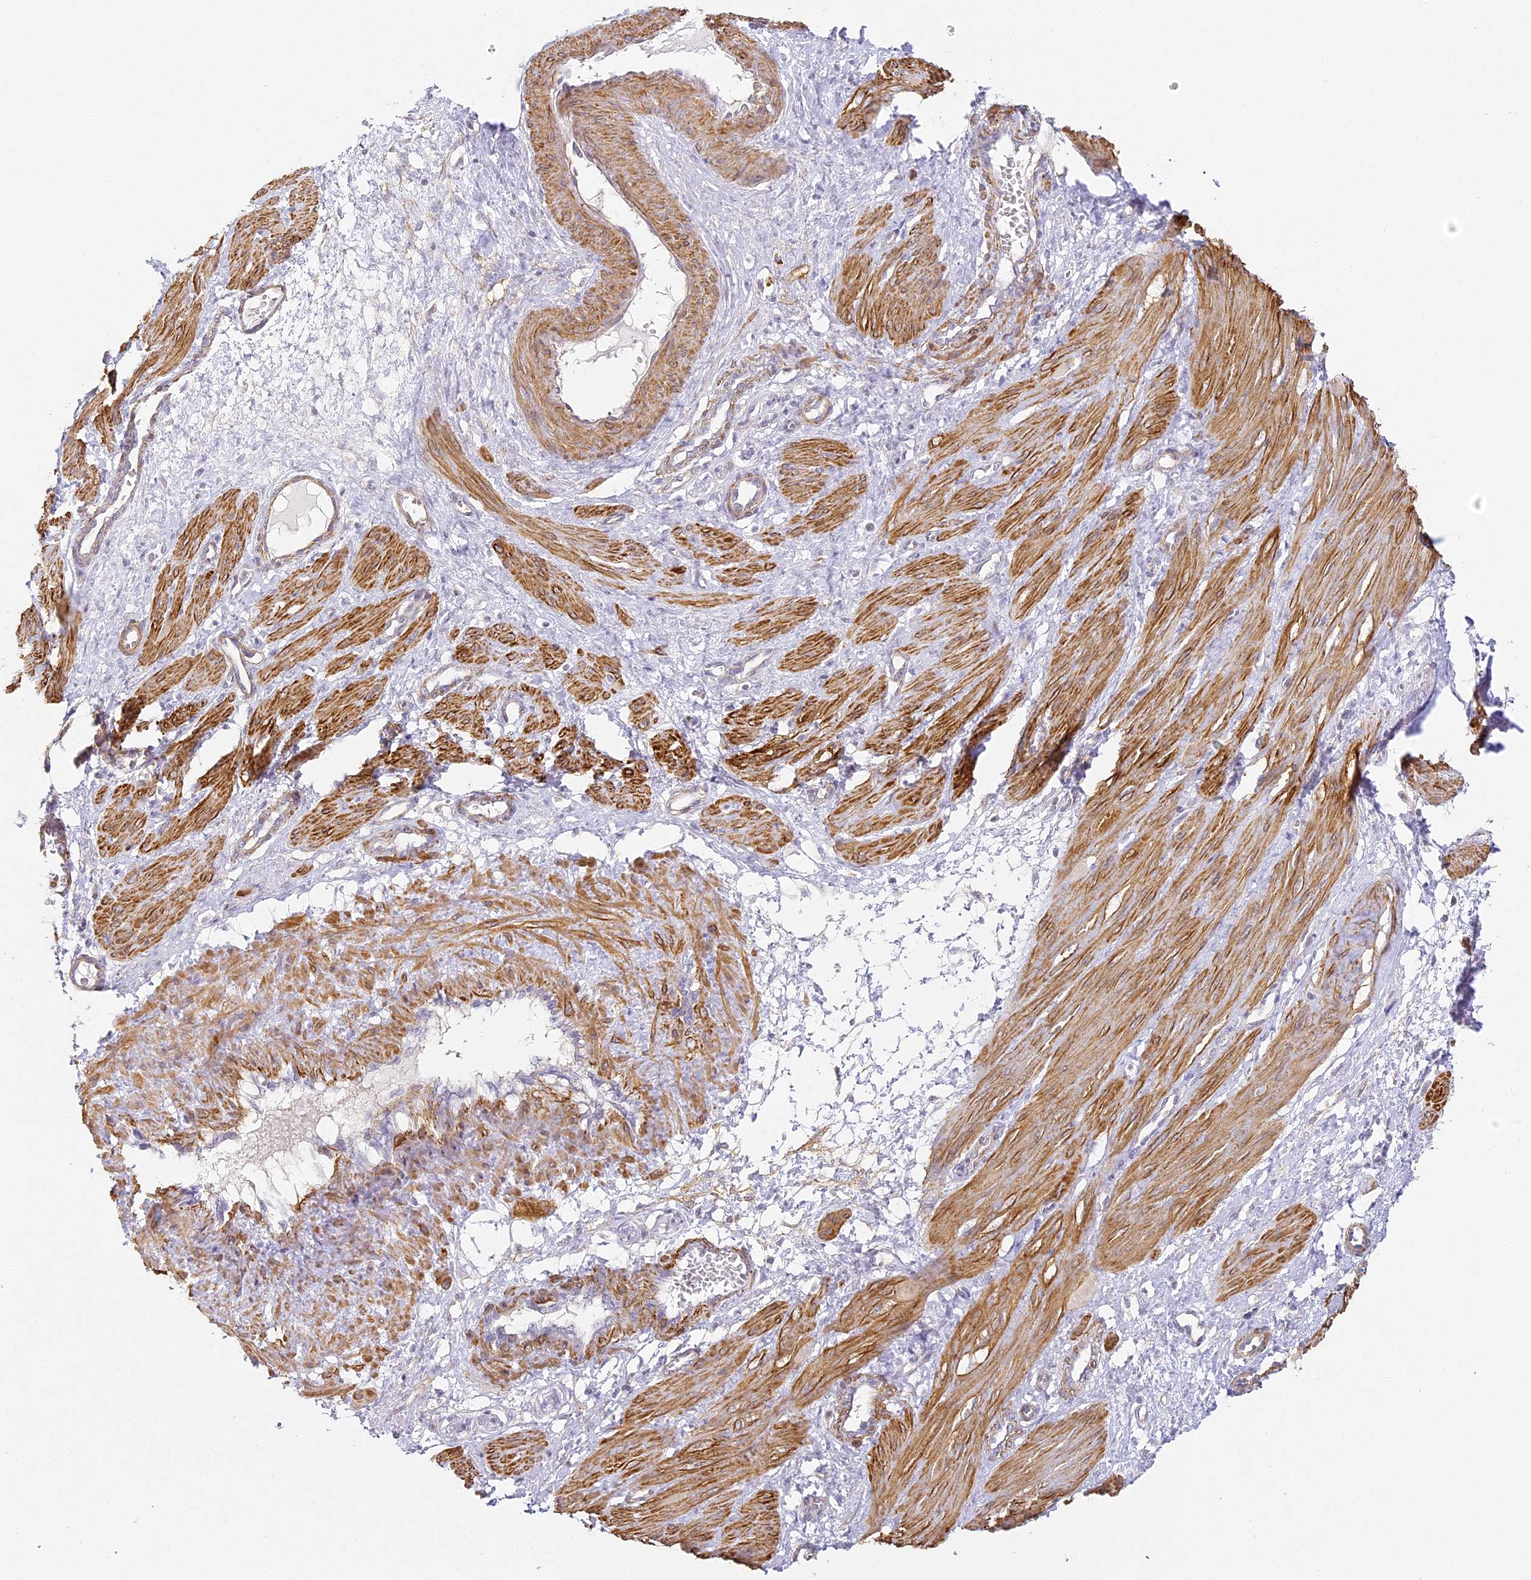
{"staining": {"intensity": "moderate", "quantity": ">75%", "location": "cytoplasmic/membranous"}, "tissue": "smooth muscle", "cell_type": "Smooth muscle cells", "image_type": "normal", "snomed": [{"axis": "morphology", "description": "Normal tissue, NOS"}, {"axis": "topography", "description": "Endometrium"}], "caption": "Human smooth muscle stained with a brown dye demonstrates moderate cytoplasmic/membranous positive expression in about >75% of smooth muscle cells.", "gene": "MED28", "patient": {"sex": "female", "age": 33}}